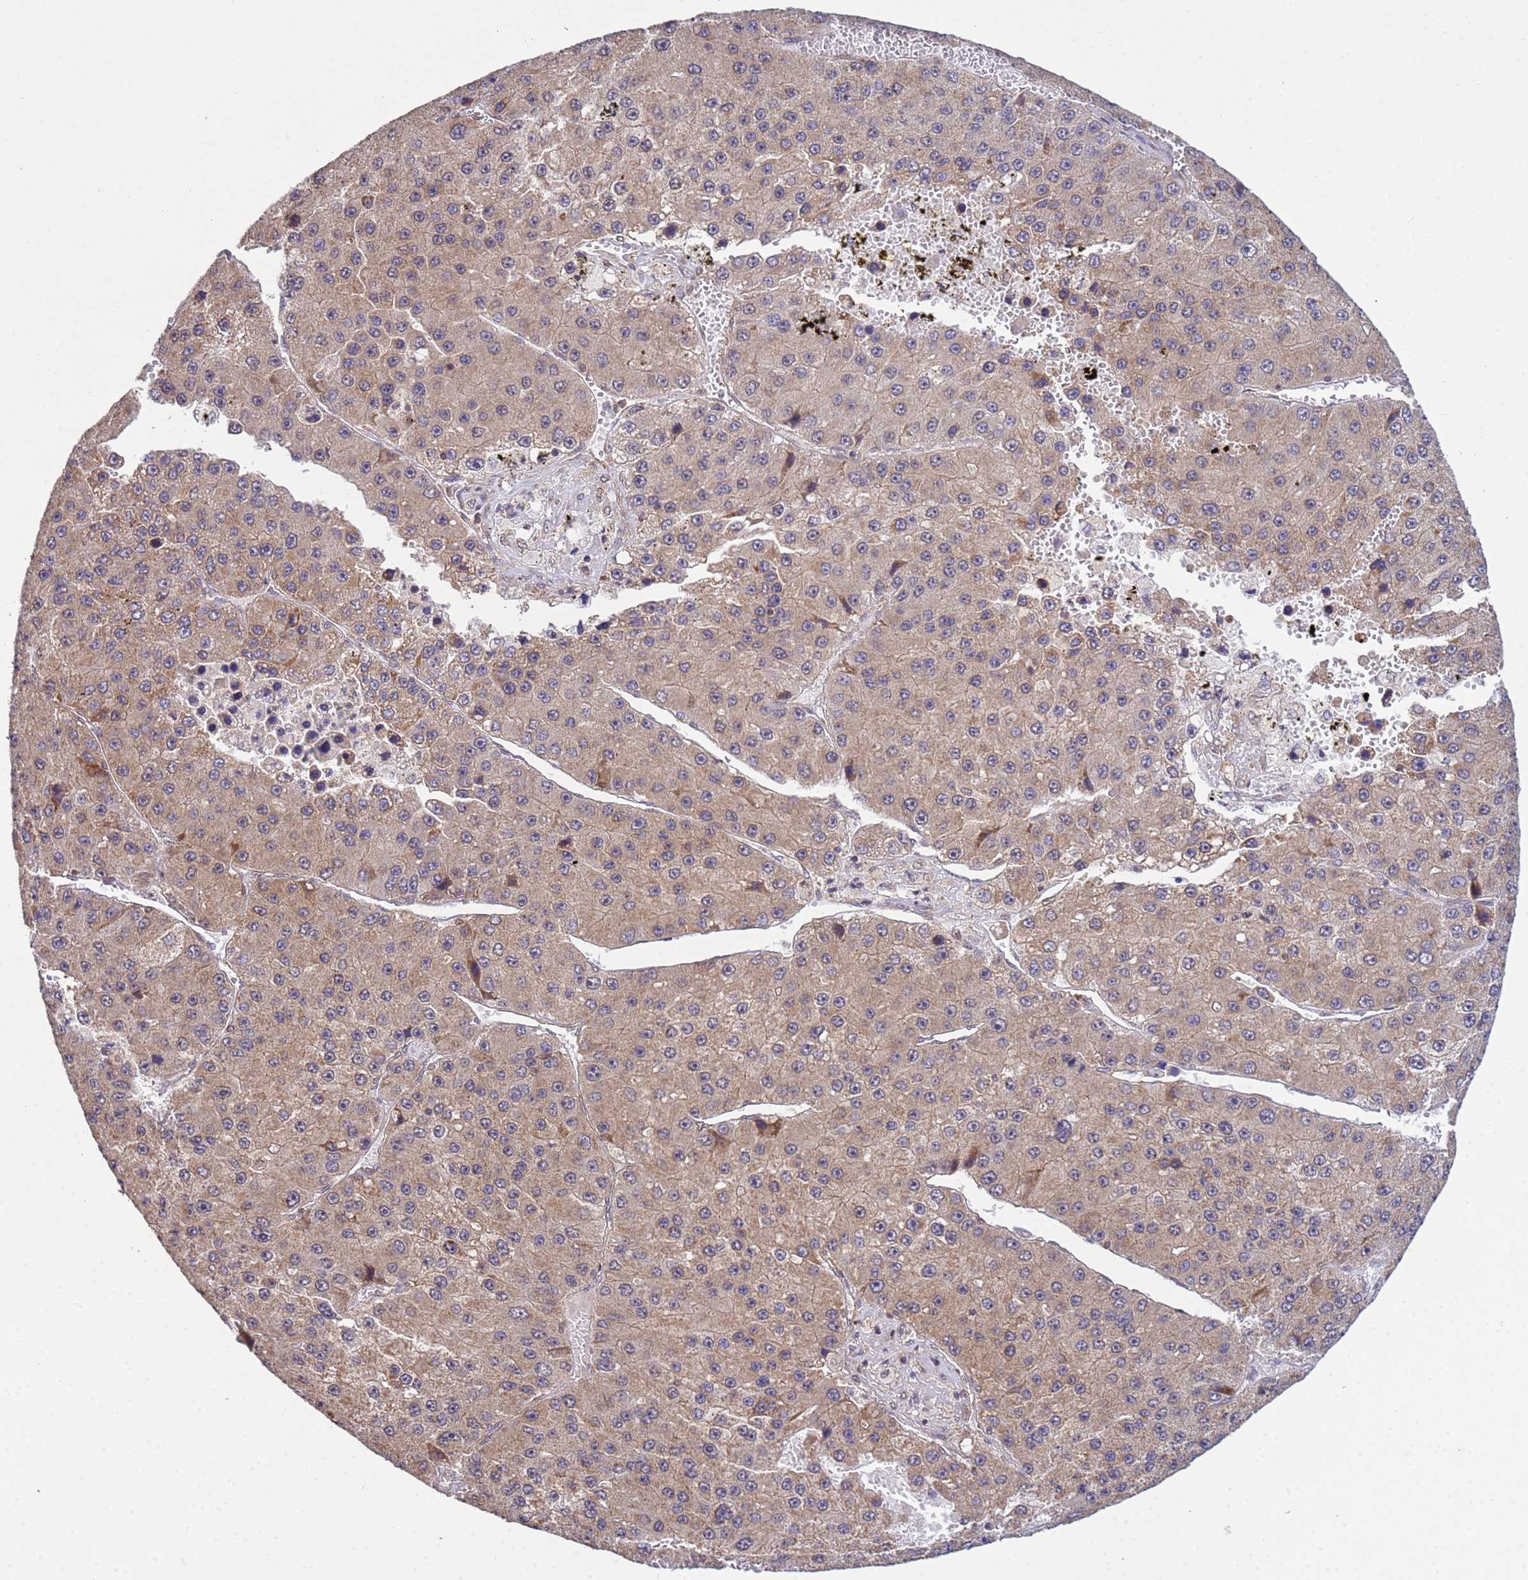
{"staining": {"intensity": "weak", "quantity": ">75%", "location": "cytoplasmic/membranous"}, "tissue": "liver cancer", "cell_type": "Tumor cells", "image_type": "cancer", "snomed": [{"axis": "morphology", "description": "Carcinoma, Hepatocellular, NOS"}, {"axis": "topography", "description": "Liver"}], "caption": "Protein expression analysis of human hepatocellular carcinoma (liver) reveals weak cytoplasmic/membranous positivity in approximately >75% of tumor cells.", "gene": "P2RX7", "patient": {"sex": "female", "age": 73}}